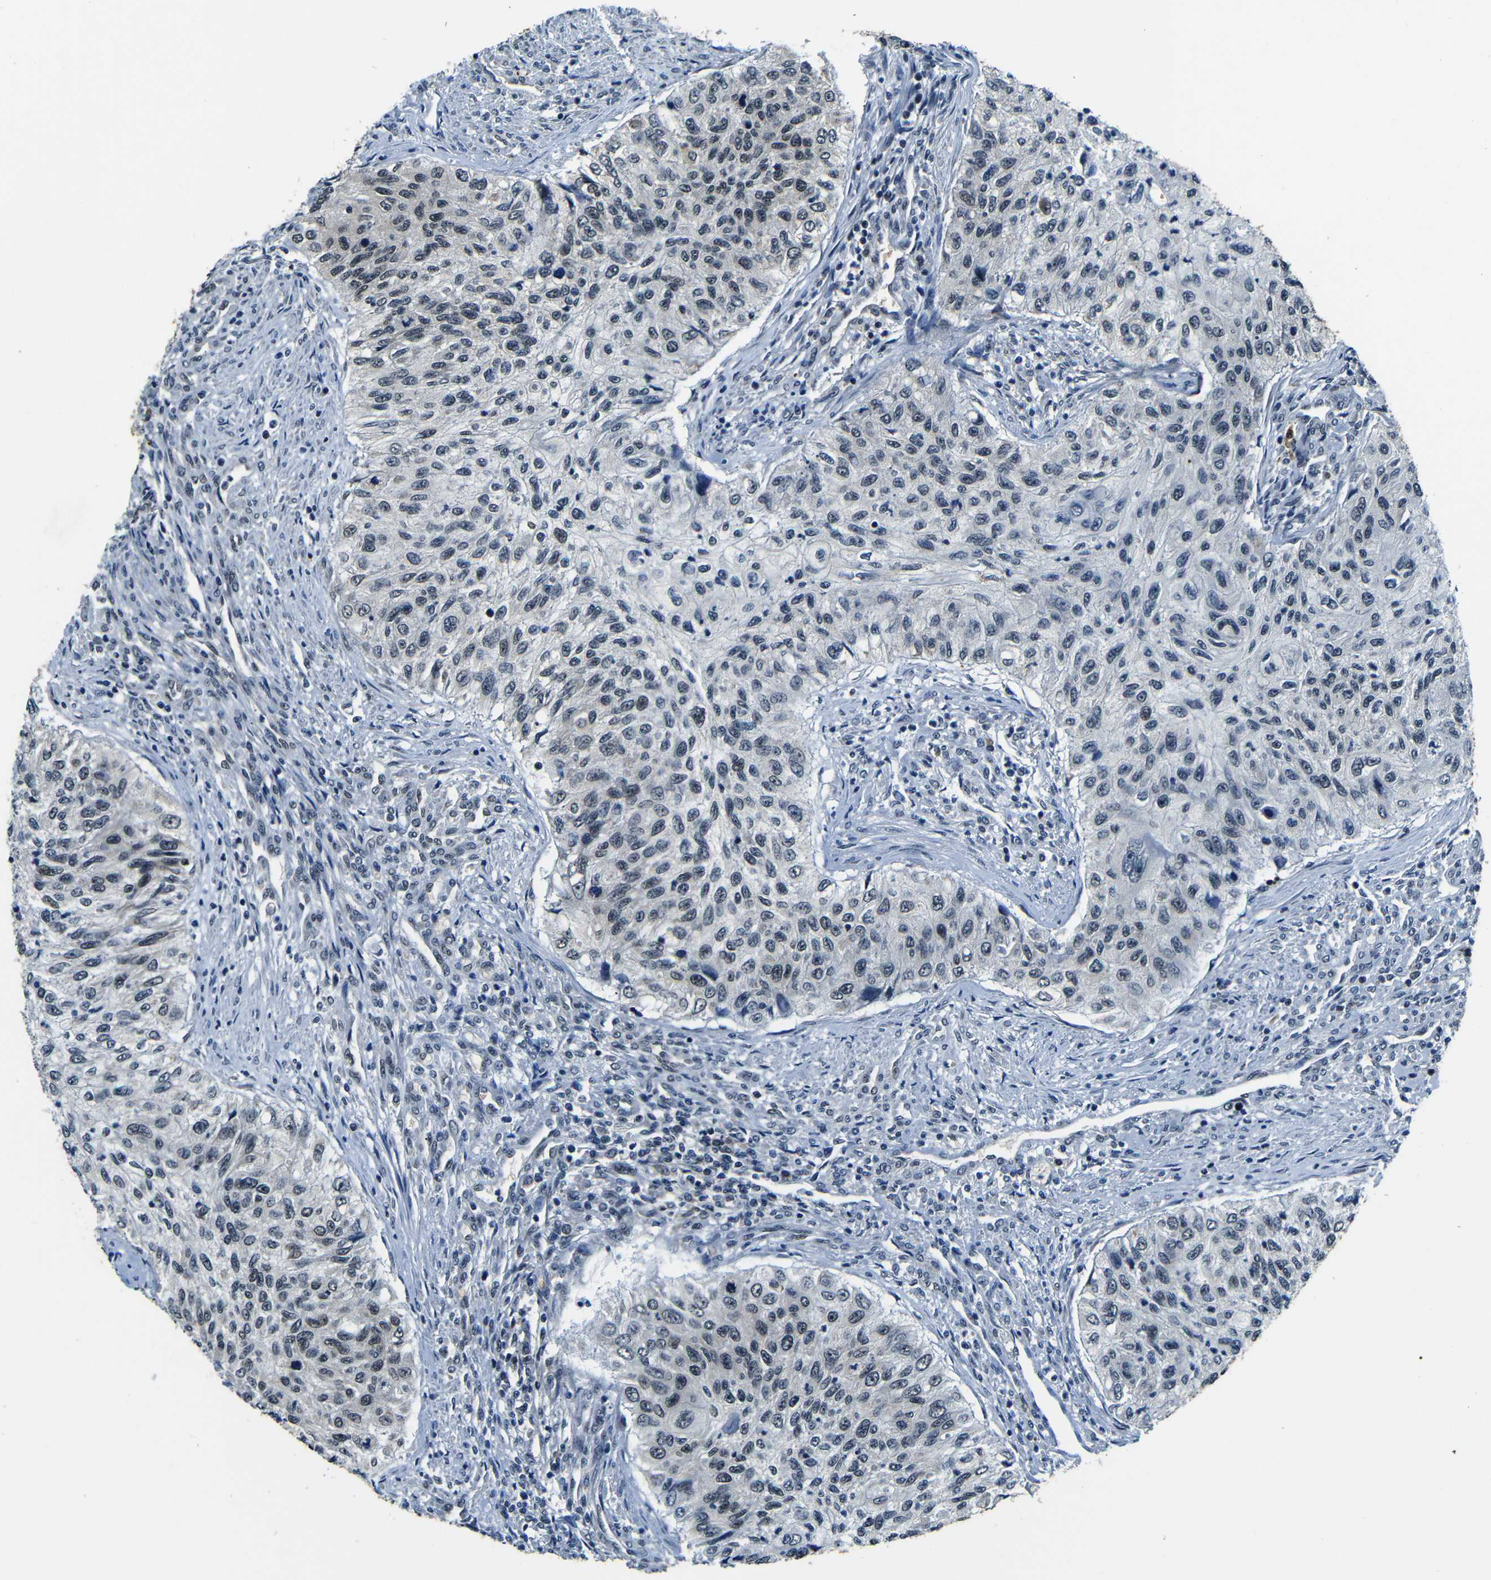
{"staining": {"intensity": "weak", "quantity": "25%-75%", "location": "nuclear"}, "tissue": "urothelial cancer", "cell_type": "Tumor cells", "image_type": "cancer", "snomed": [{"axis": "morphology", "description": "Urothelial carcinoma, High grade"}, {"axis": "topography", "description": "Urinary bladder"}], "caption": "Urothelial carcinoma (high-grade) stained with DAB (3,3'-diaminobenzidine) IHC shows low levels of weak nuclear staining in approximately 25%-75% of tumor cells.", "gene": "FOXD4", "patient": {"sex": "female", "age": 60}}